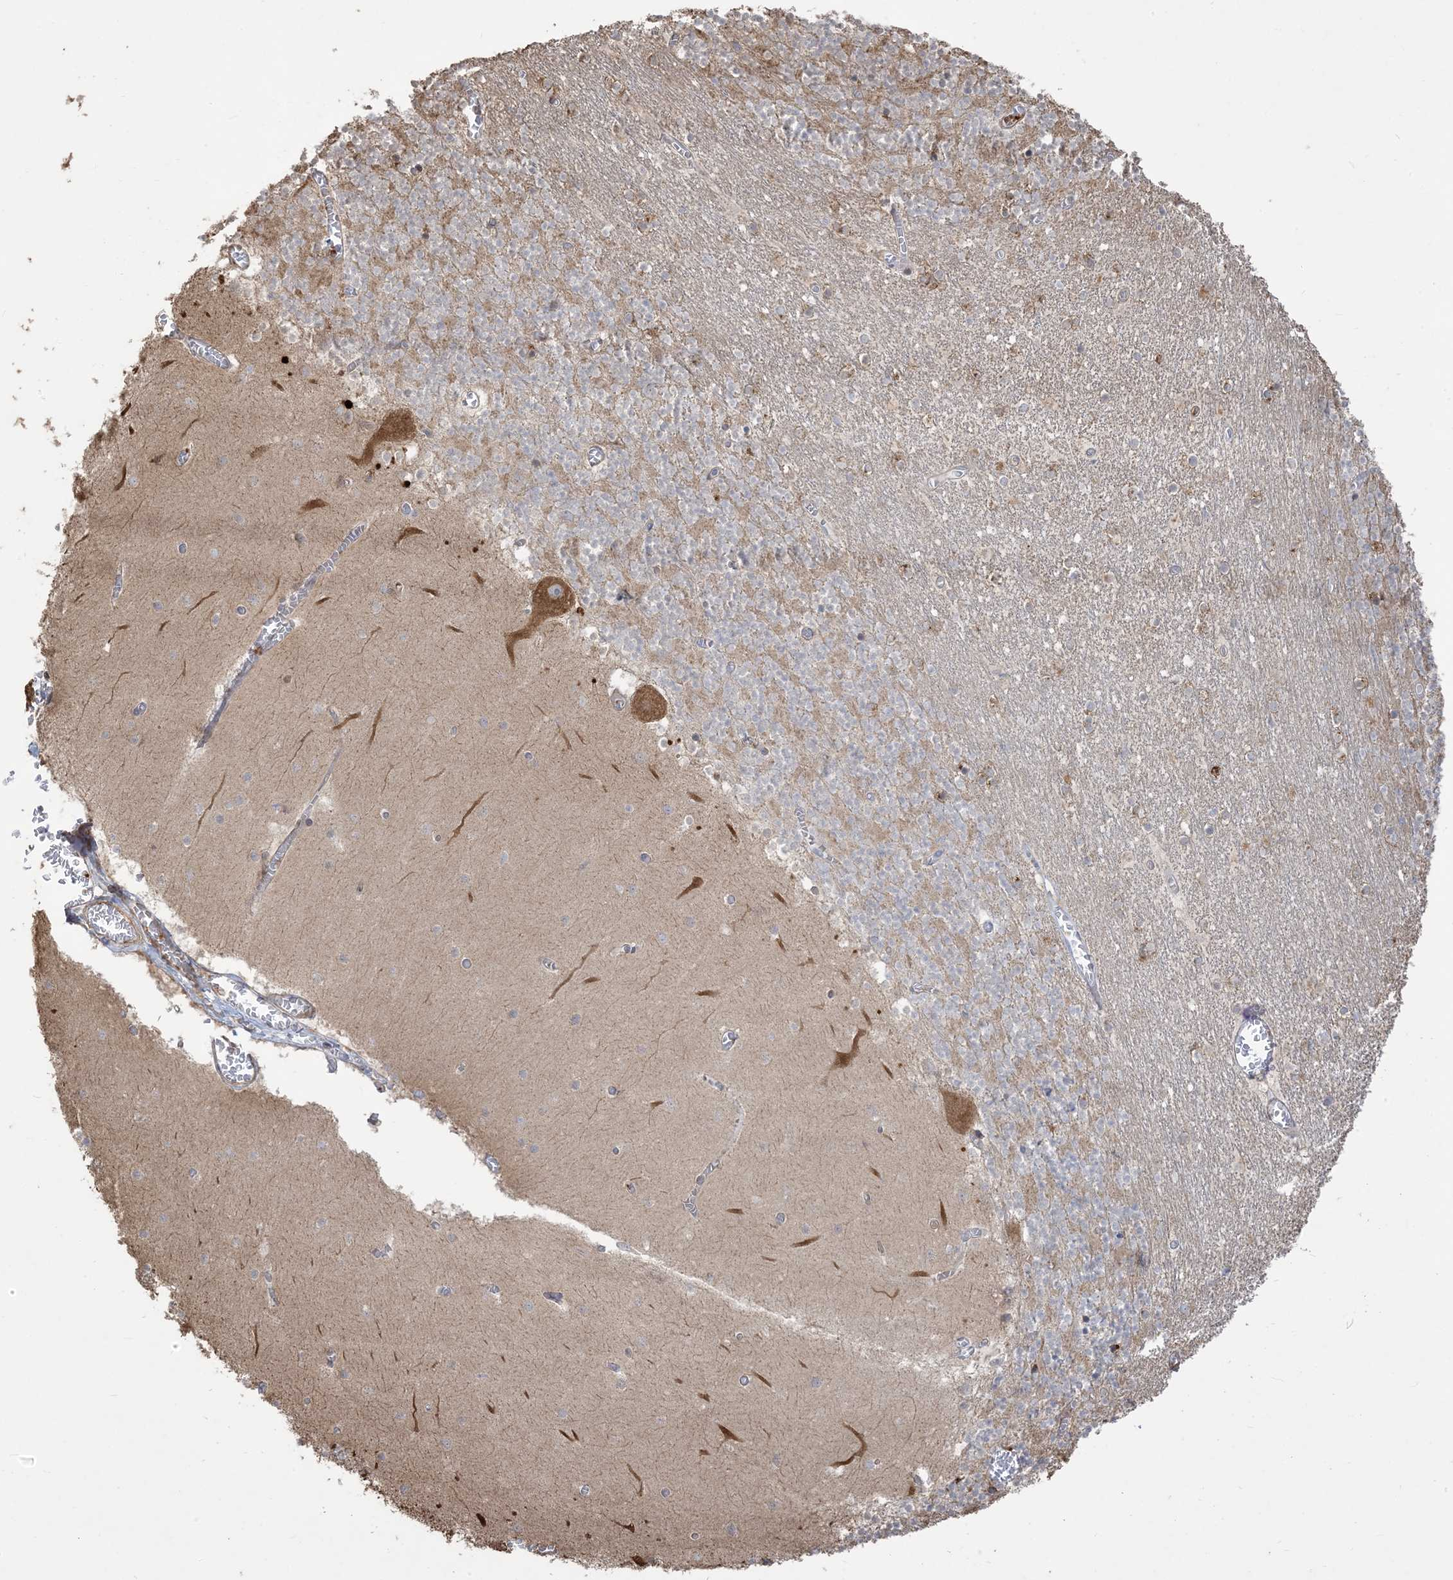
{"staining": {"intensity": "negative", "quantity": "none", "location": "none"}, "tissue": "cerebellum", "cell_type": "Cells in granular layer", "image_type": "normal", "snomed": [{"axis": "morphology", "description": "Normal tissue, NOS"}, {"axis": "topography", "description": "Cerebellum"}], "caption": "Cerebellum stained for a protein using immunohistochemistry (IHC) reveals no positivity cells in granular layer.", "gene": "KLHL18", "patient": {"sex": "female", "age": 28}}